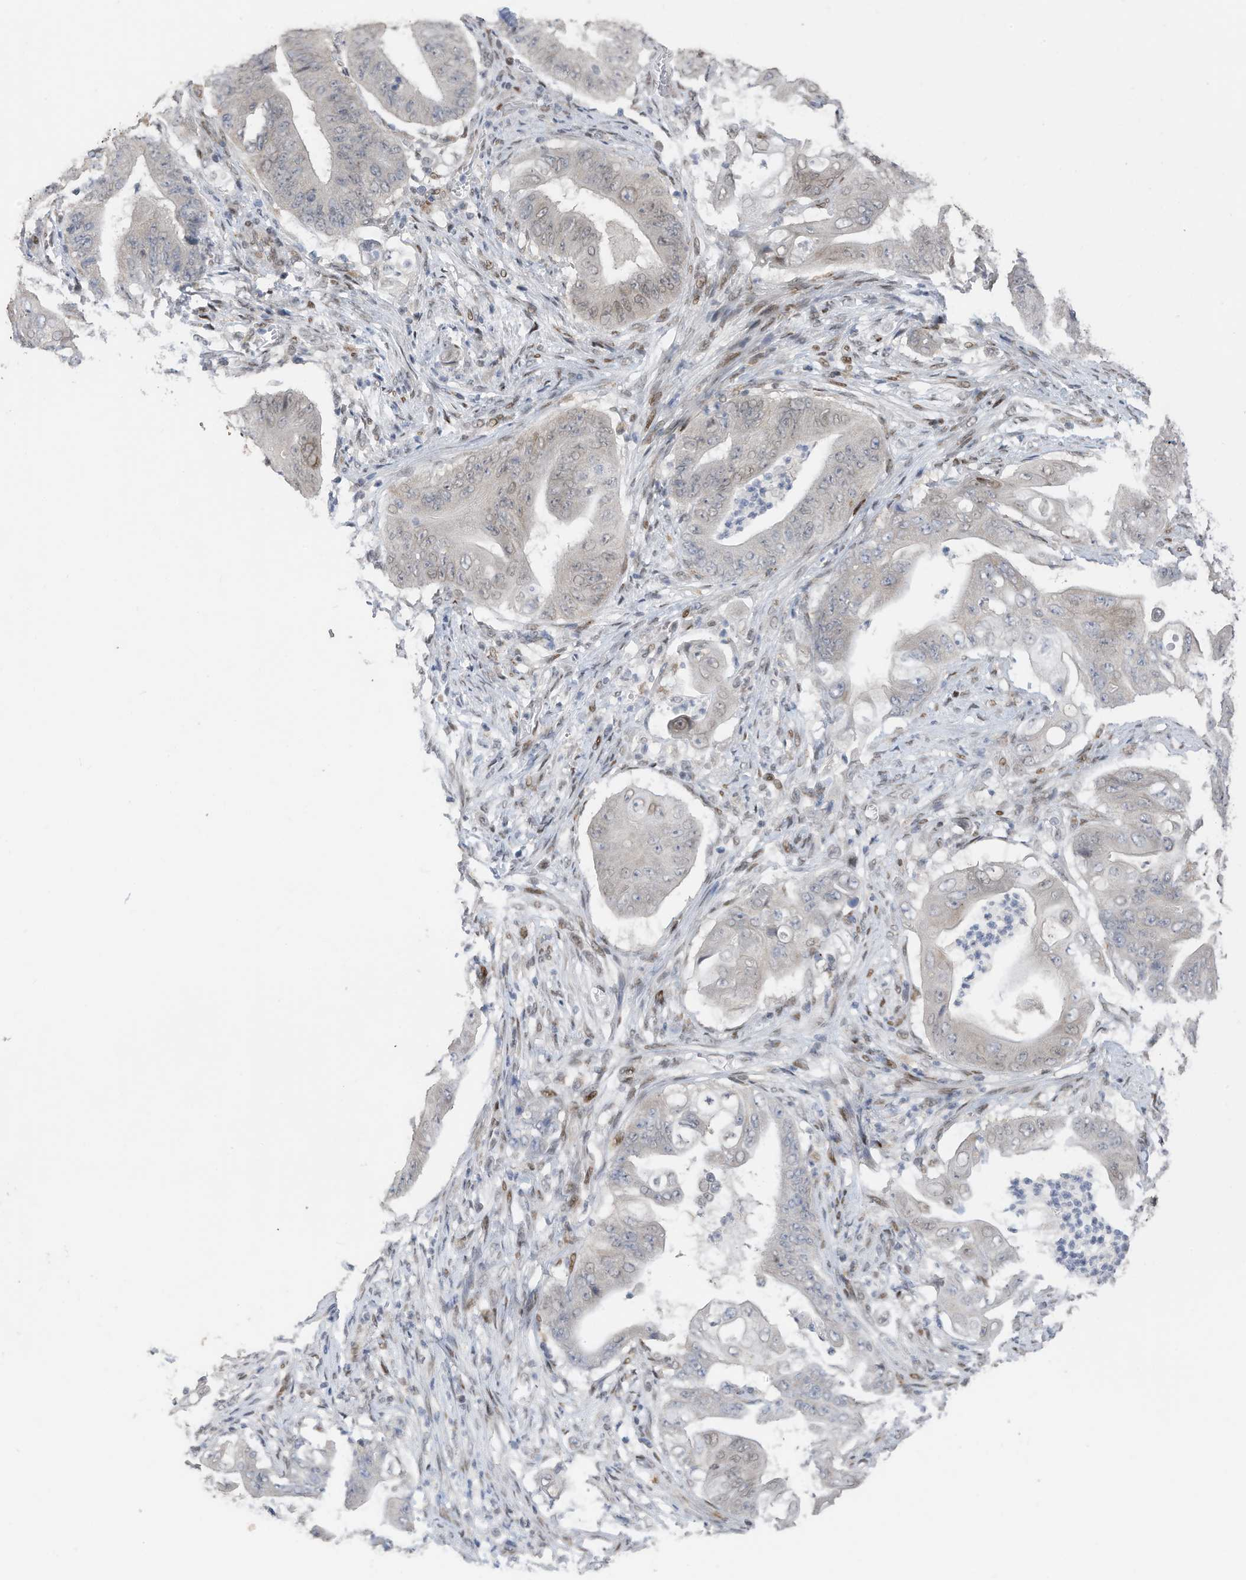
{"staining": {"intensity": "weak", "quantity": "<25%", "location": "nuclear"}, "tissue": "stomach cancer", "cell_type": "Tumor cells", "image_type": "cancer", "snomed": [{"axis": "morphology", "description": "Adenocarcinoma, NOS"}, {"axis": "topography", "description": "Stomach"}], "caption": "Immunohistochemistry (IHC) image of neoplastic tissue: adenocarcinoma (stomach) stained with DAB displays no significant protein positivity in tumor cells.", "gene": "RABL3", "patient": {"sex": "female", "age": 73}}